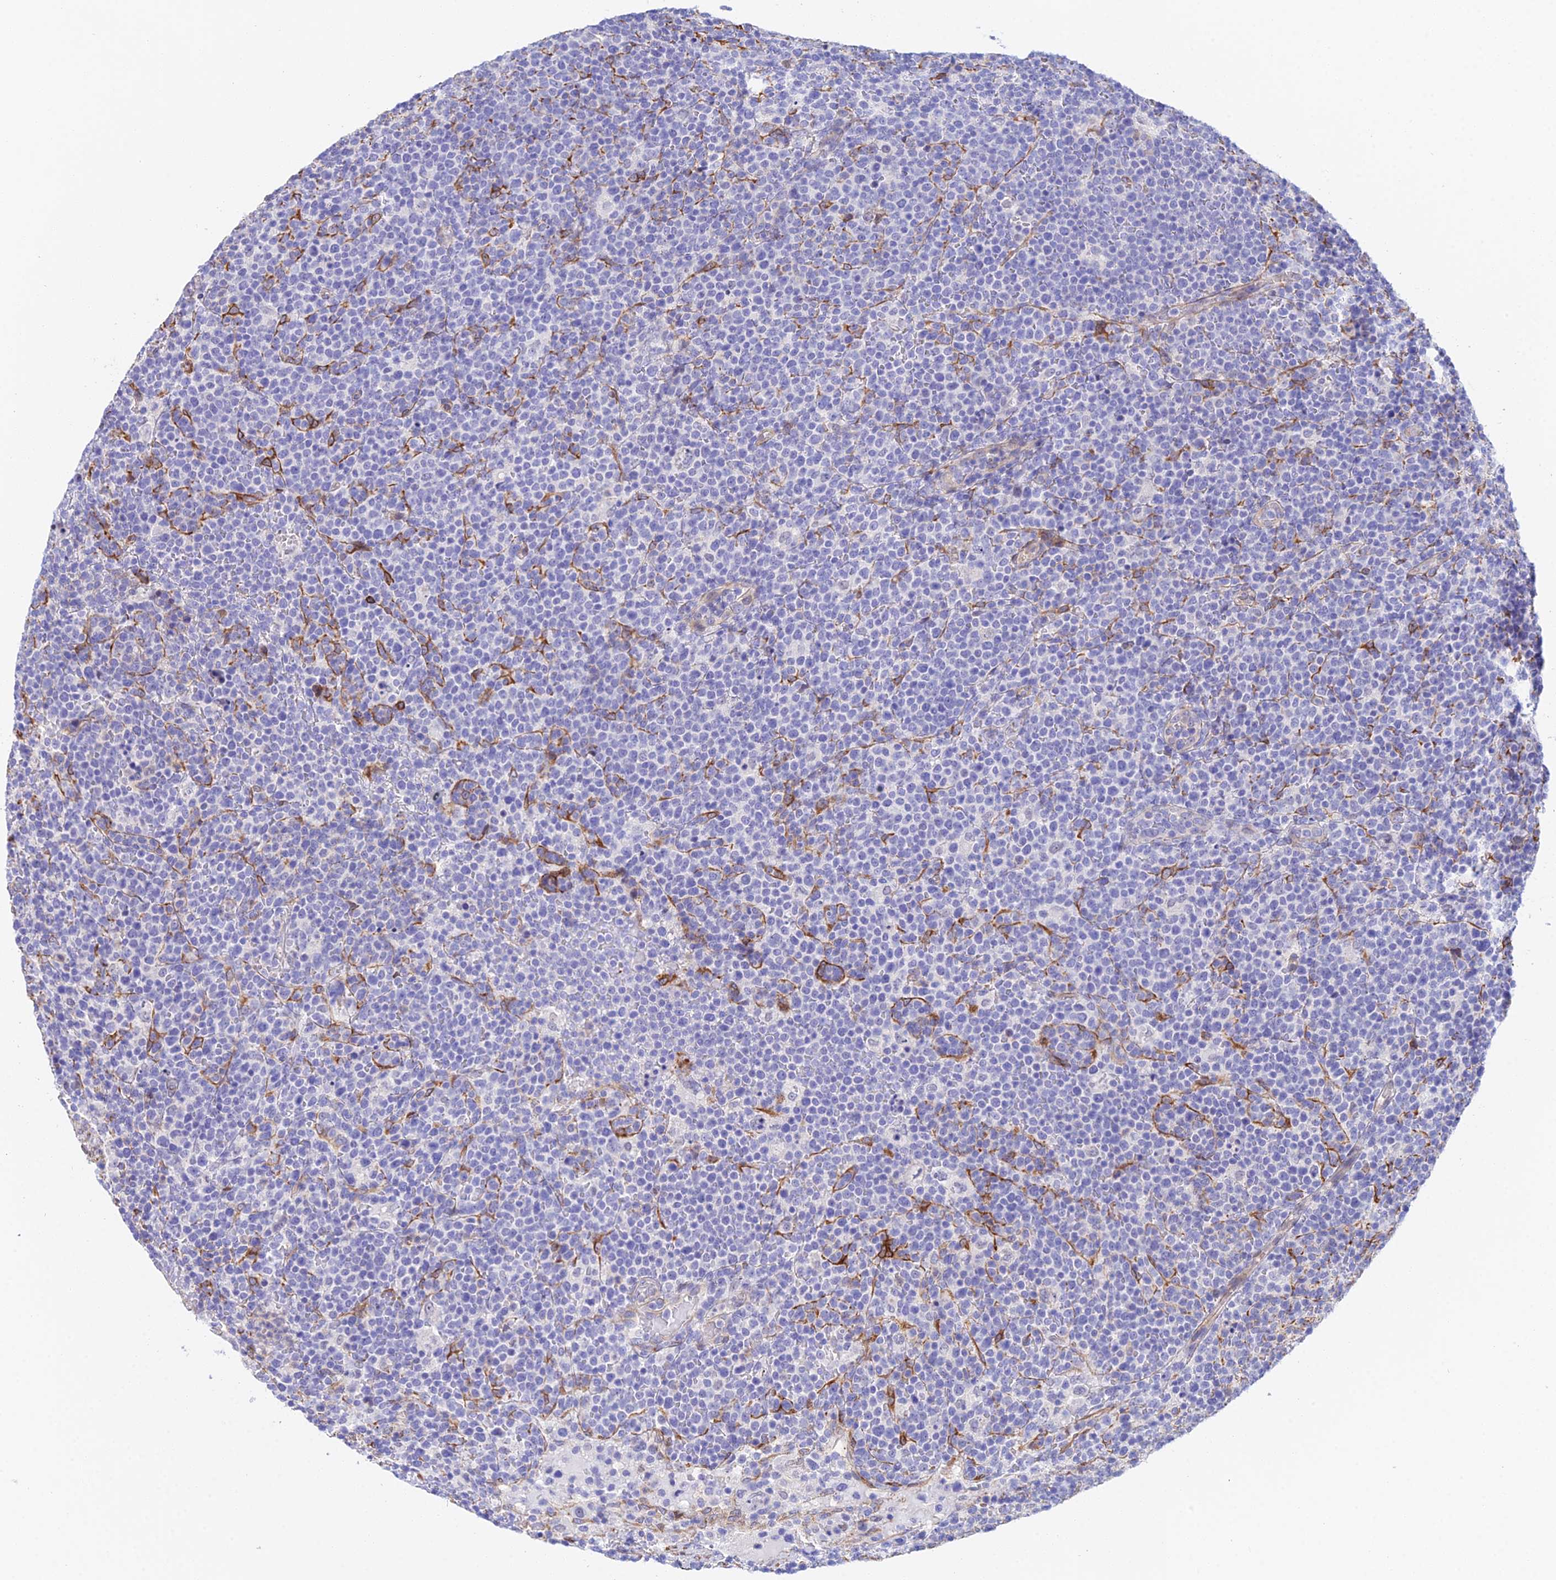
{"staining": {"intensity": "negative", "quantity": "none", "location": "none"}, "tissue": "lymphoma", "cell_type": "Tumor cells", "image_type": "cancer", "snomed": [{"axis": "morphology", "description": "Malignant lymphoma, non-Hodgkin's type, High grade"}, {"axis": "topography", "description": "Lymph node"}], "caption": "An immunohistochemistry photomicrograph of lymphoma is shown. There is no staining in tumor cells of lymphoma. (IHC, brightfield microscopy, high magnification).", "gene": "MXRA7", "patient": {"sex": "male", "age": 61}}